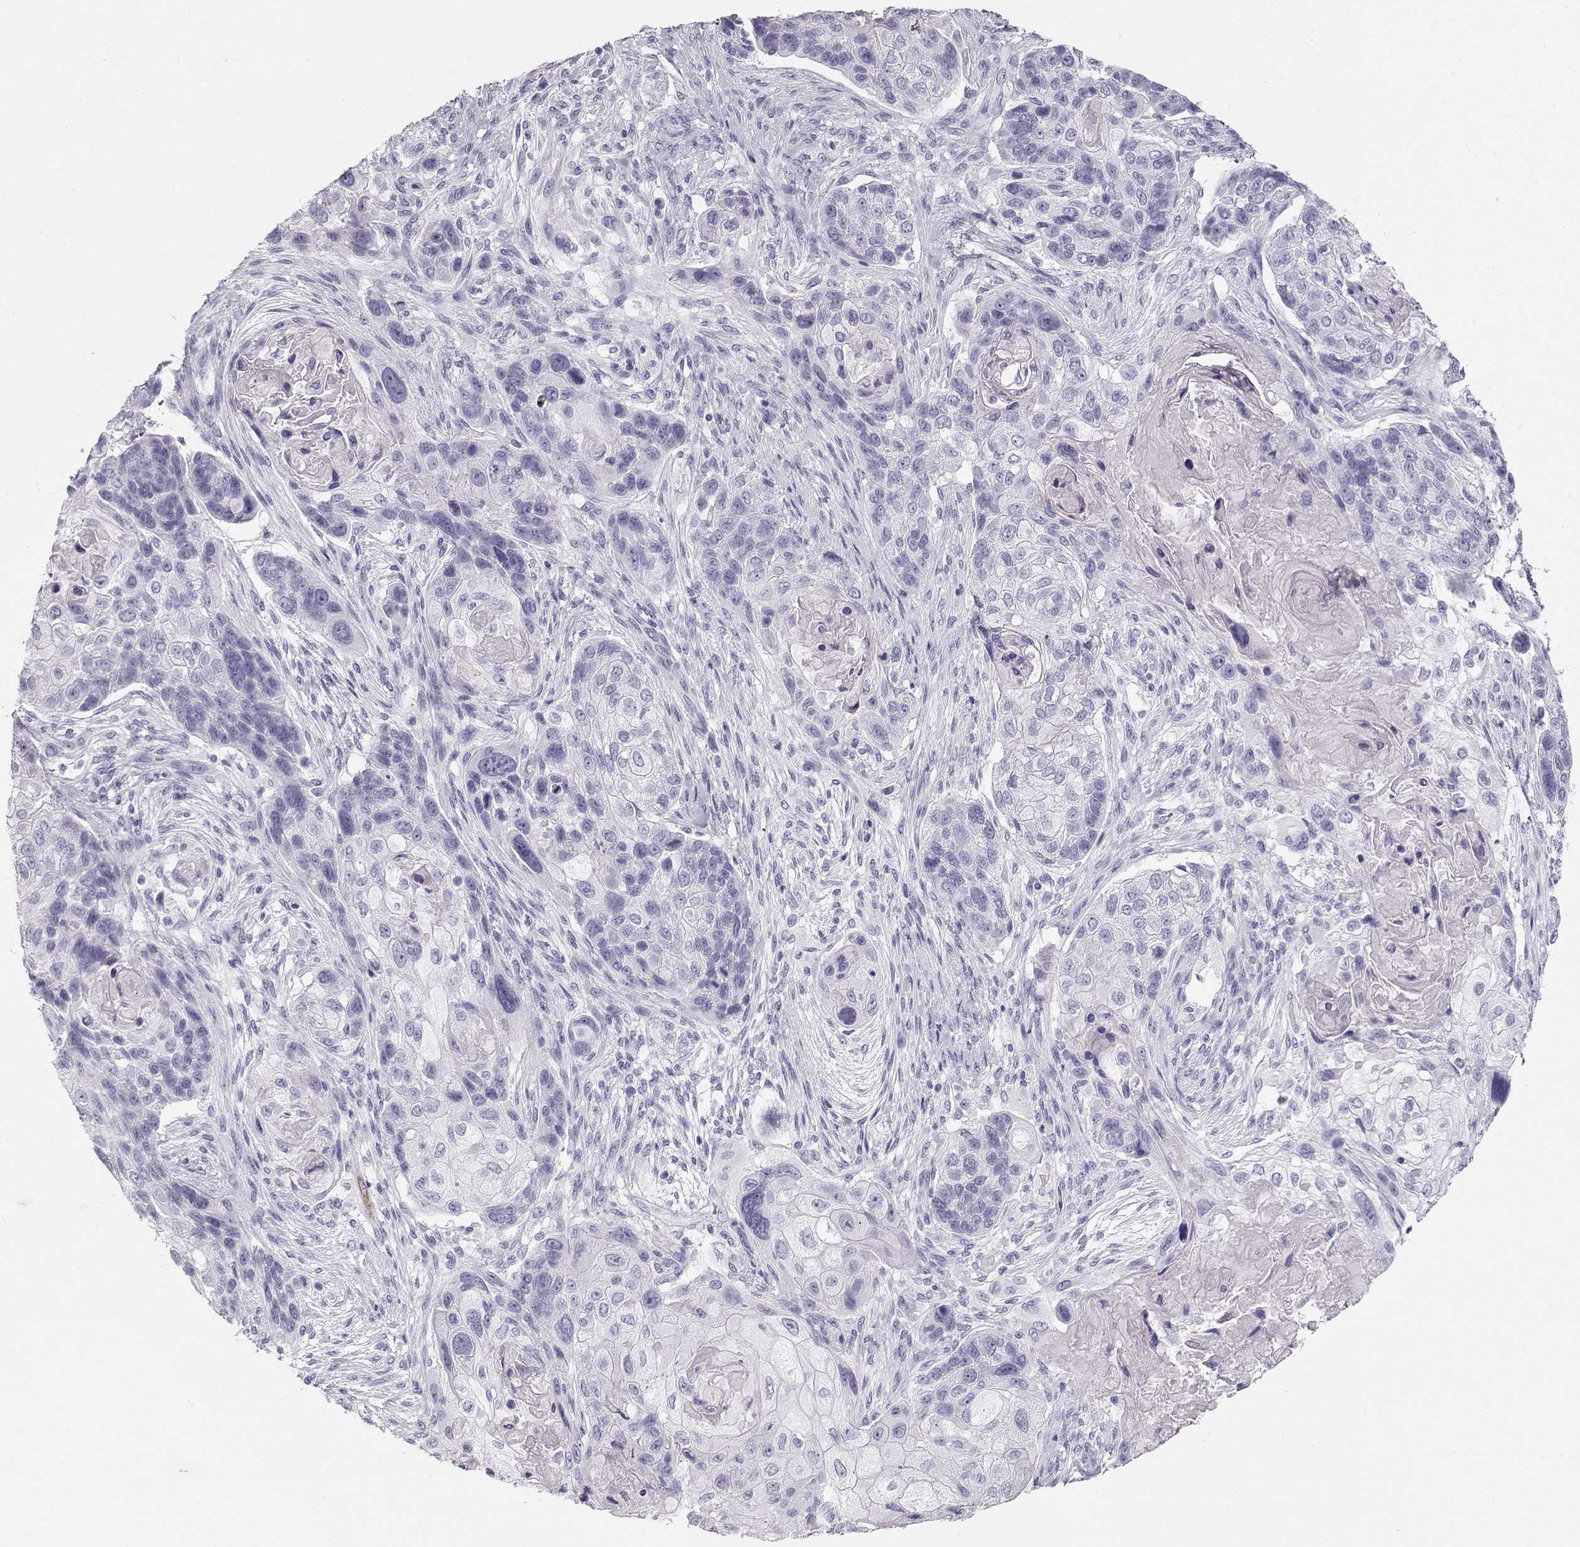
{"staining": {"intensity": "negative", "quantity": "none", "location": "none"}, "tissue": "lung cancer", "cell_type": "Tumor cells", "image_type": "cancer", "snomed": [{"axis": "morphology", "description": "Squamous cell carcinoma, NOS"}, {"axis": "topography", "description": "Lung"}], "caption": "A photomicrograph of human squamous cell carcinoma (lung) is negative for staining in tumor cells. (Stains: DAB immunohistochemistry with hematoxylin counter stain, Microscopy: brightfield microscopy at high magnification).", "gene": "MAGEC1", "patient": {"sex": "male", "age": 69}}